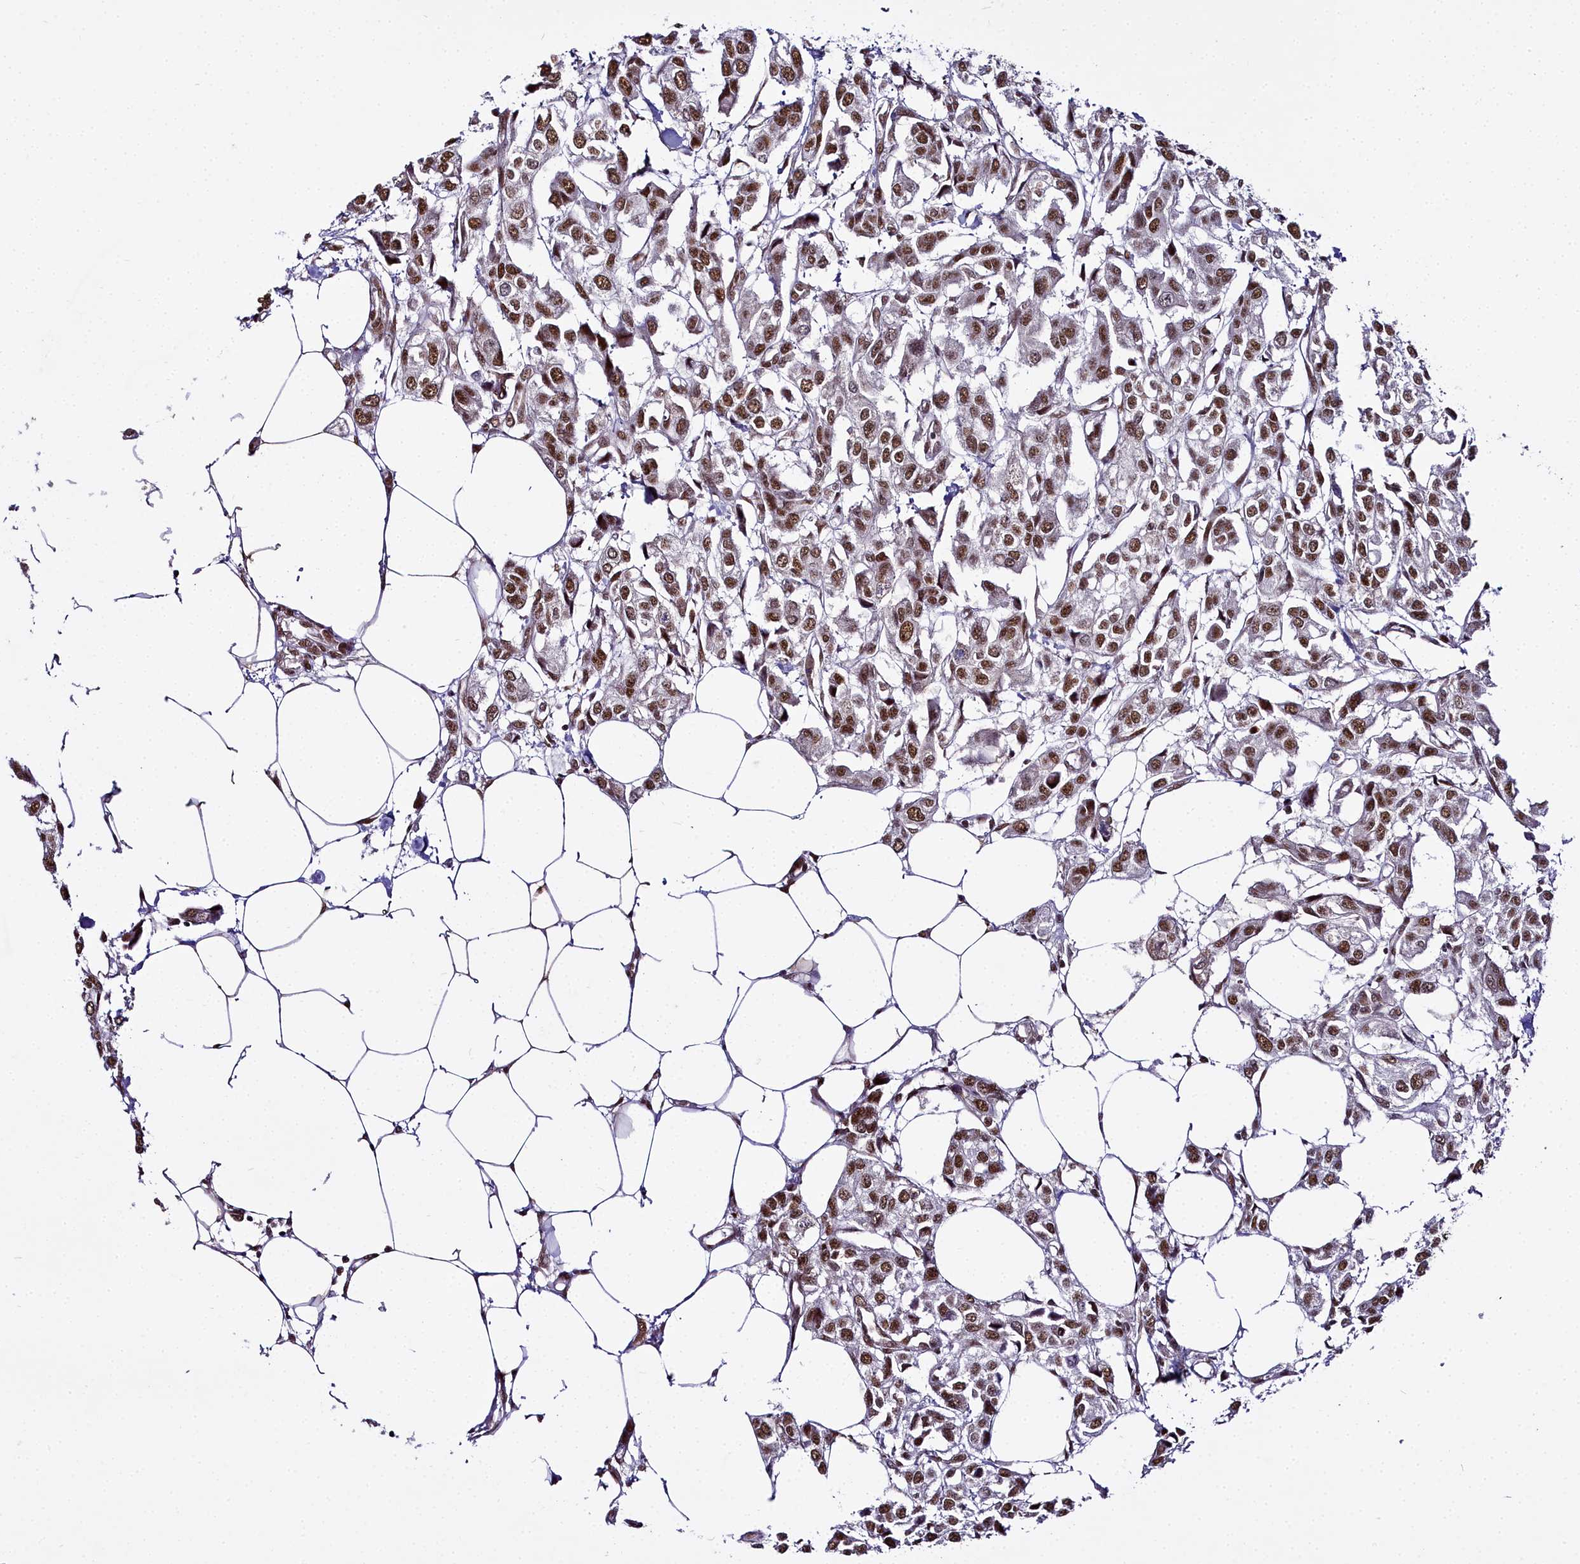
{"staining": {"intensity": "moderate", "quantity": ">75%", "location": "nuclear"}, "tissue": "urothelial cancer", "cell_type": "Tumor cells", "image_type": "cancer", "snomed": [{"axis": "morphology", "description": "Urothelial carcinoma, High grade"}, {"axis": "topography", "description": "Urinary bladder"}], "caption": "Approximately >75% of tumor cells in urothelial carcinoma (high-grade) reveal moderate nuclear protein positivity as visualized by brown immunohistochemical staining.", "gene": "RBM12", "patient": {"sex": "male", "age": 67}}